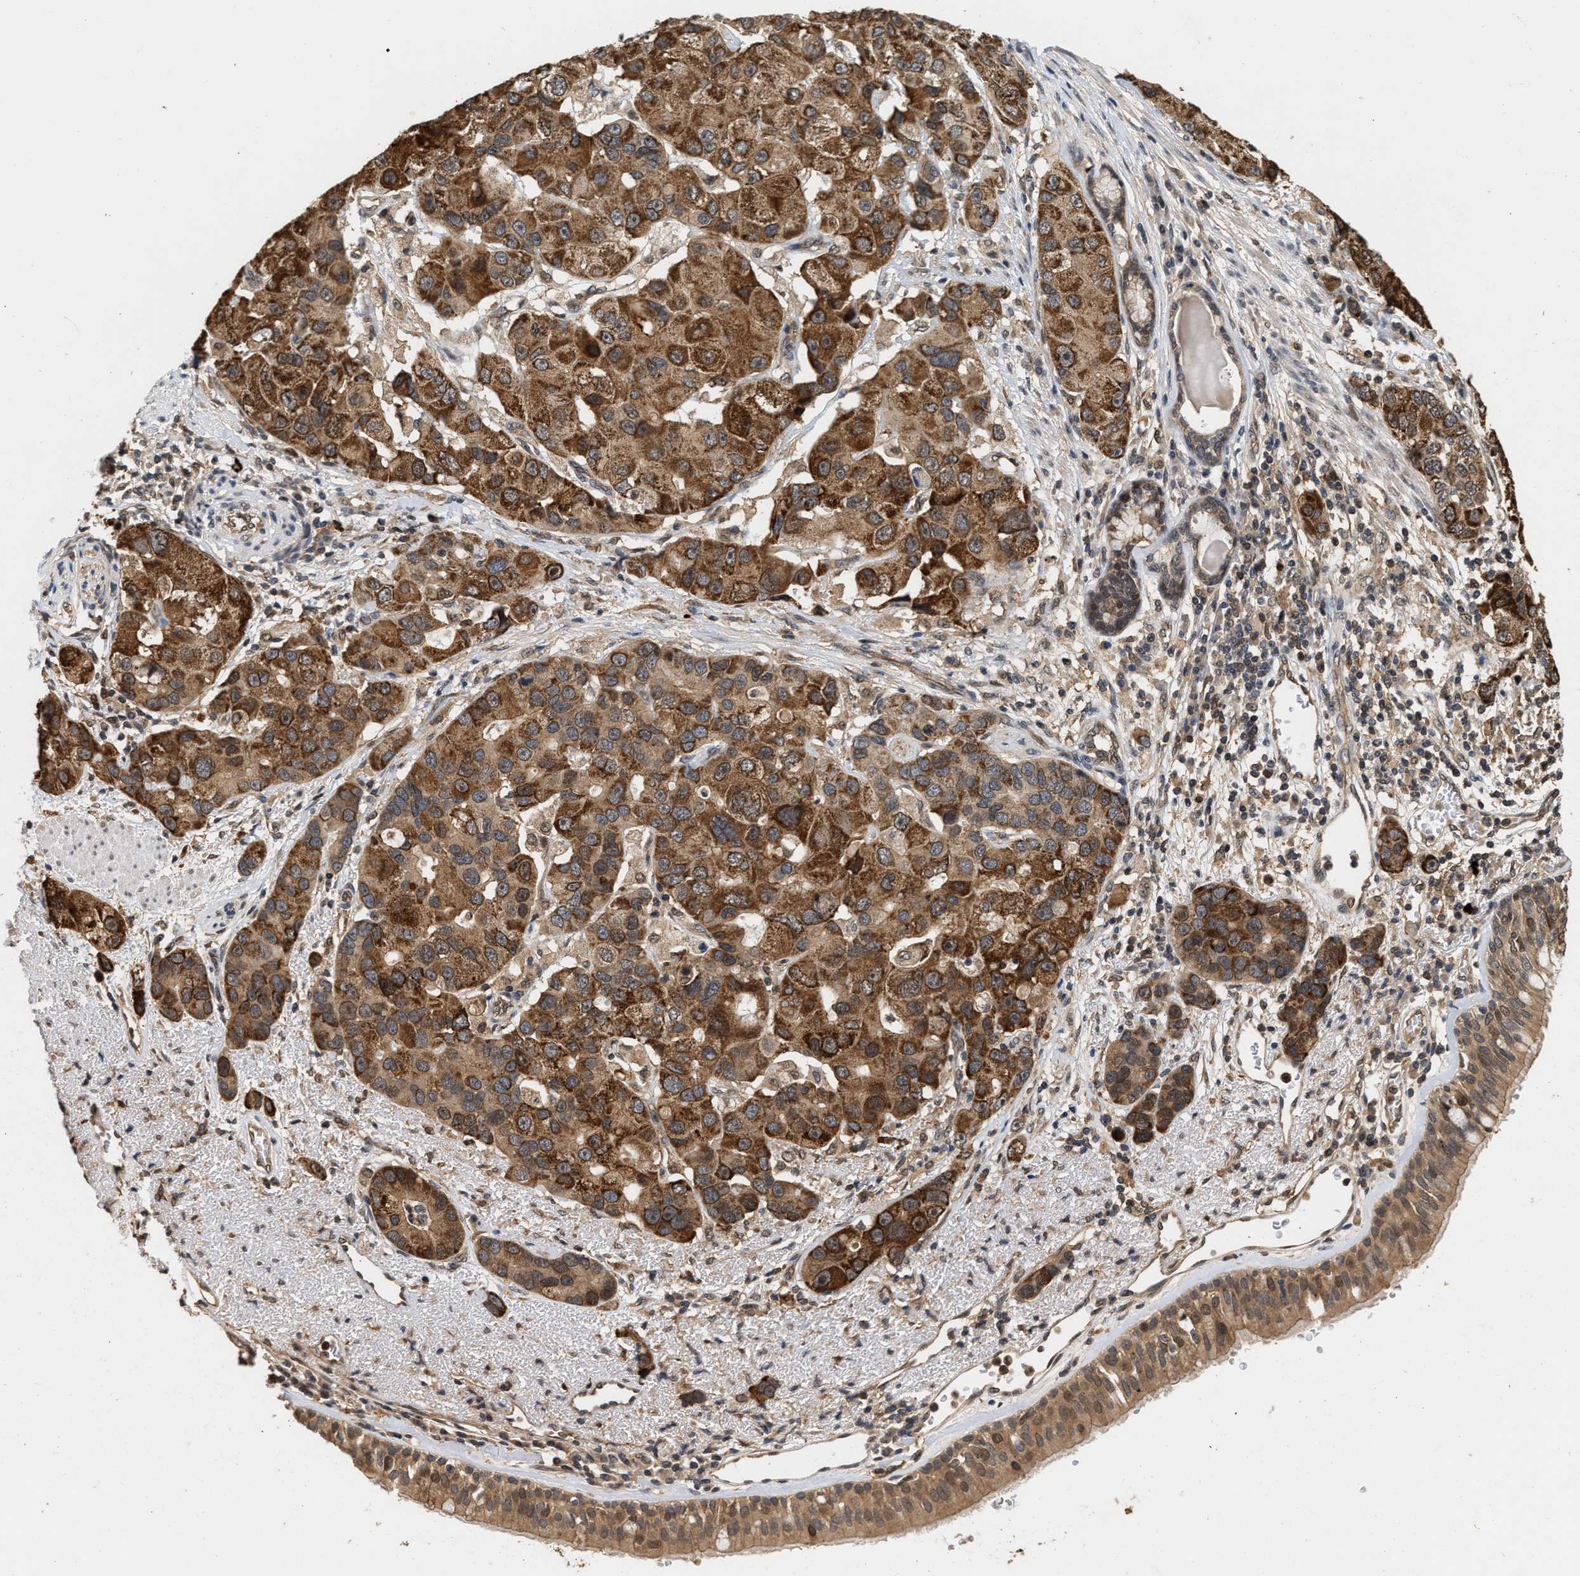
{"staining": {"intensity": "moderate", "quantity": ">75%", "location": "cytoplasmic/membranous,nuclear"}, "tissue": "bronchus", "cell_type": "Respiratory epithelial cells", "image_type": "normal", "snomed": [{"axis": "morphology", "description": "Normal tissue, NOS"}, {"axis": "morphology", "description": "Adenocarcinoma, NOS"}, {"axis": "morphology", "description": "Adenocarcinoma, metastatic, NOS"}, {"axis": "topography", "description": "Lymph node"}, {"axis": "topography", "description": "Bronchus"}, {"axis": "topography", "description": "Lung"}], "caption": "Protein expression analysis of benign bronchus displays moderate cytoplasmic/membranous,nuclear positivity in about >75% of respiratory epithelial cells. (Stains: DAB (3,3'-diaminobenzidine) in brown, nuclei in blue, Microscopy: brightfield microscopy at high magnification).", "gene": "ABHD5", "patient": {"sex": "female", "age": 54}}